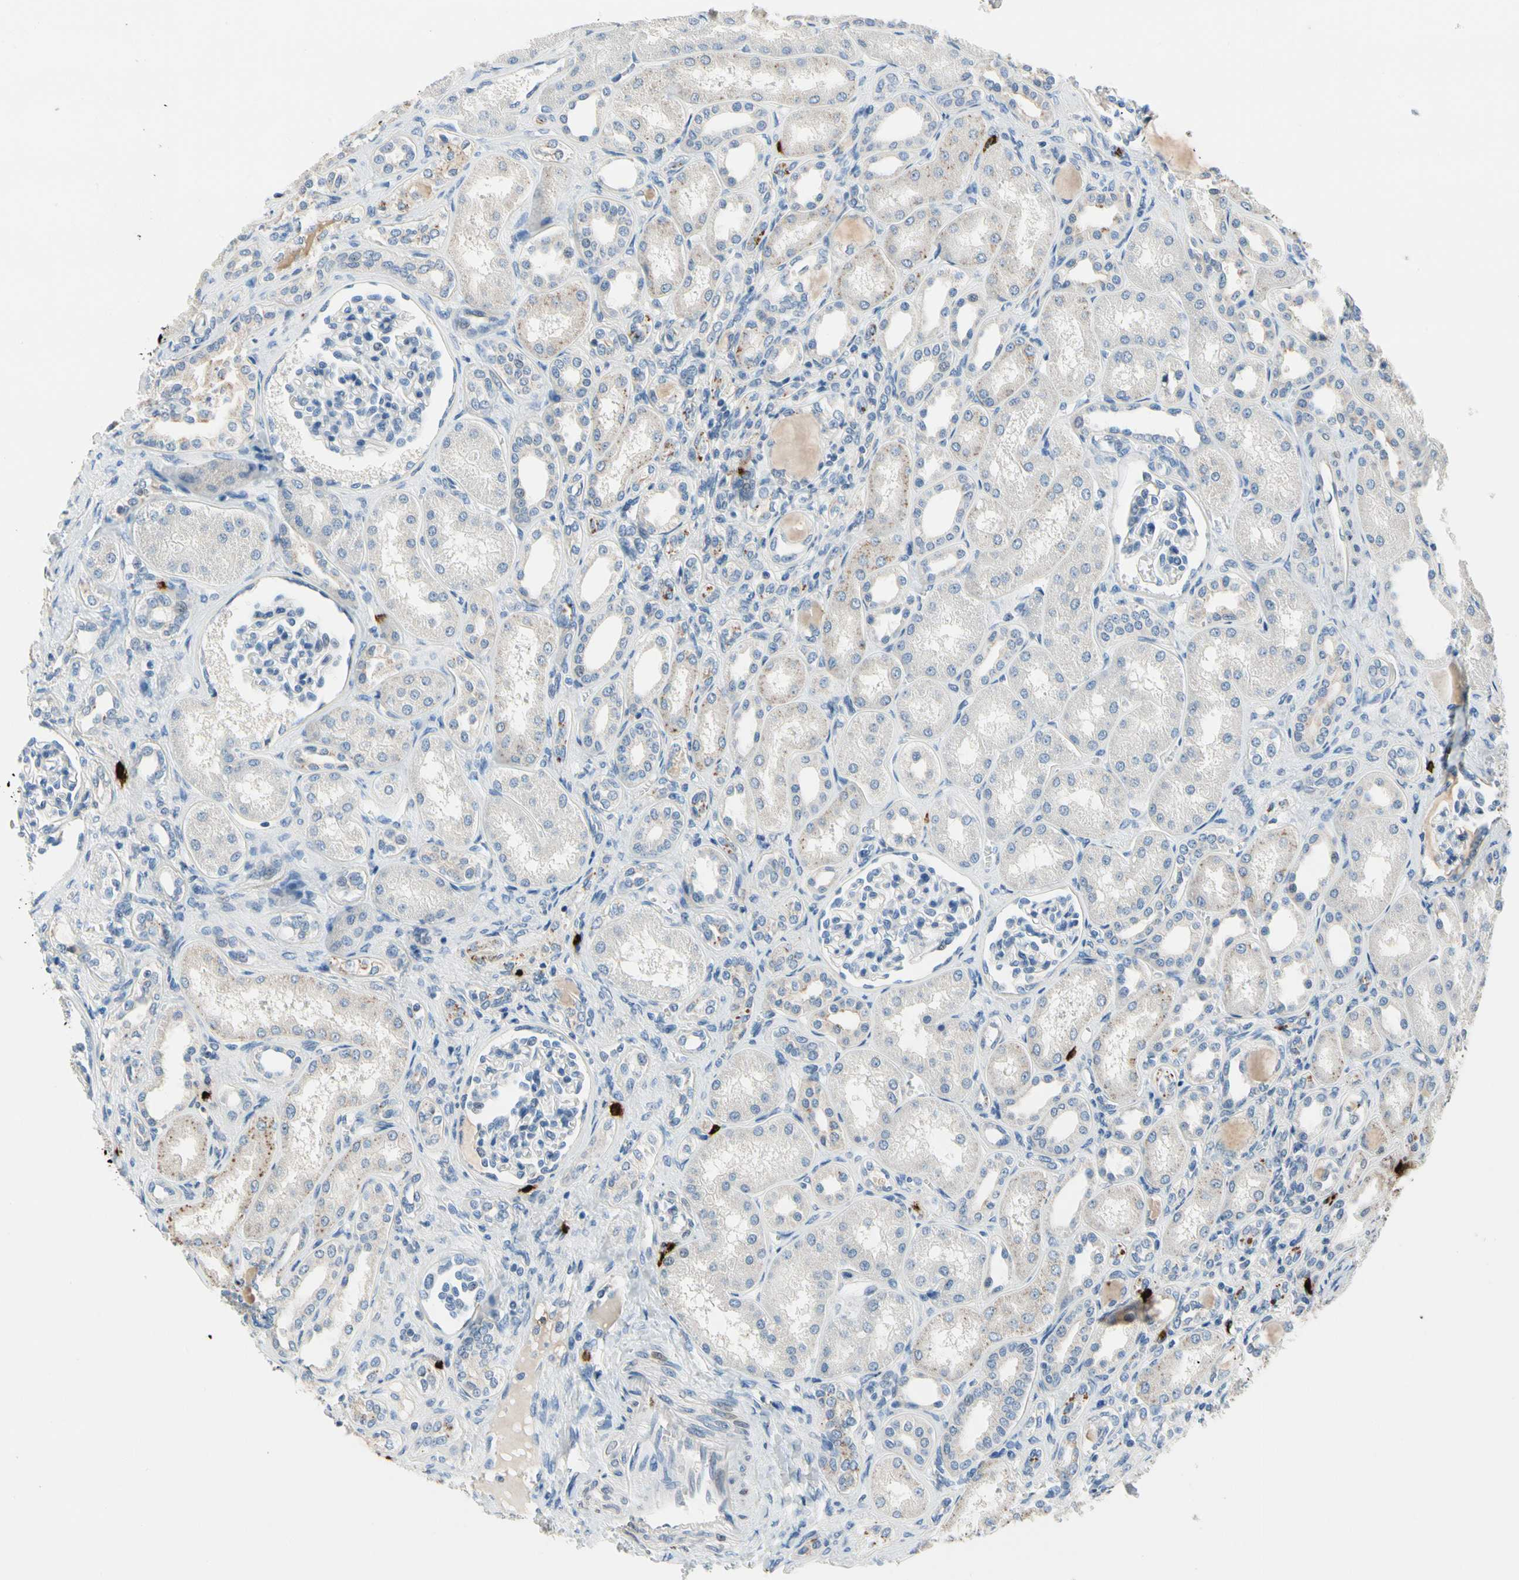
{"staining": {"intensity": "negative", "quantity": "none", "location": "none"}, "tissue": "kidney", "cell_type": "Cells in glomeruli", "image_type": "normal", "snomed": [{"axis": "morphology", "description": "Normal tissue, NOS"}, {"axis": "topography", "description": "Kidney"}], "caption": "Immunohistochemistry (IHC) histopathology image of normal kidney stained for a protein (brown), which exhibits no positivity in cells in glomeruli. Brightfield microscopy of immunohistochemistry stained with DAB (3,3'-diaminobenzidine) (brown) and hematoxylin (blue), captured at high magnification.", "gene": "CPA3", "patient": {"sex": "male", "age": 7}}